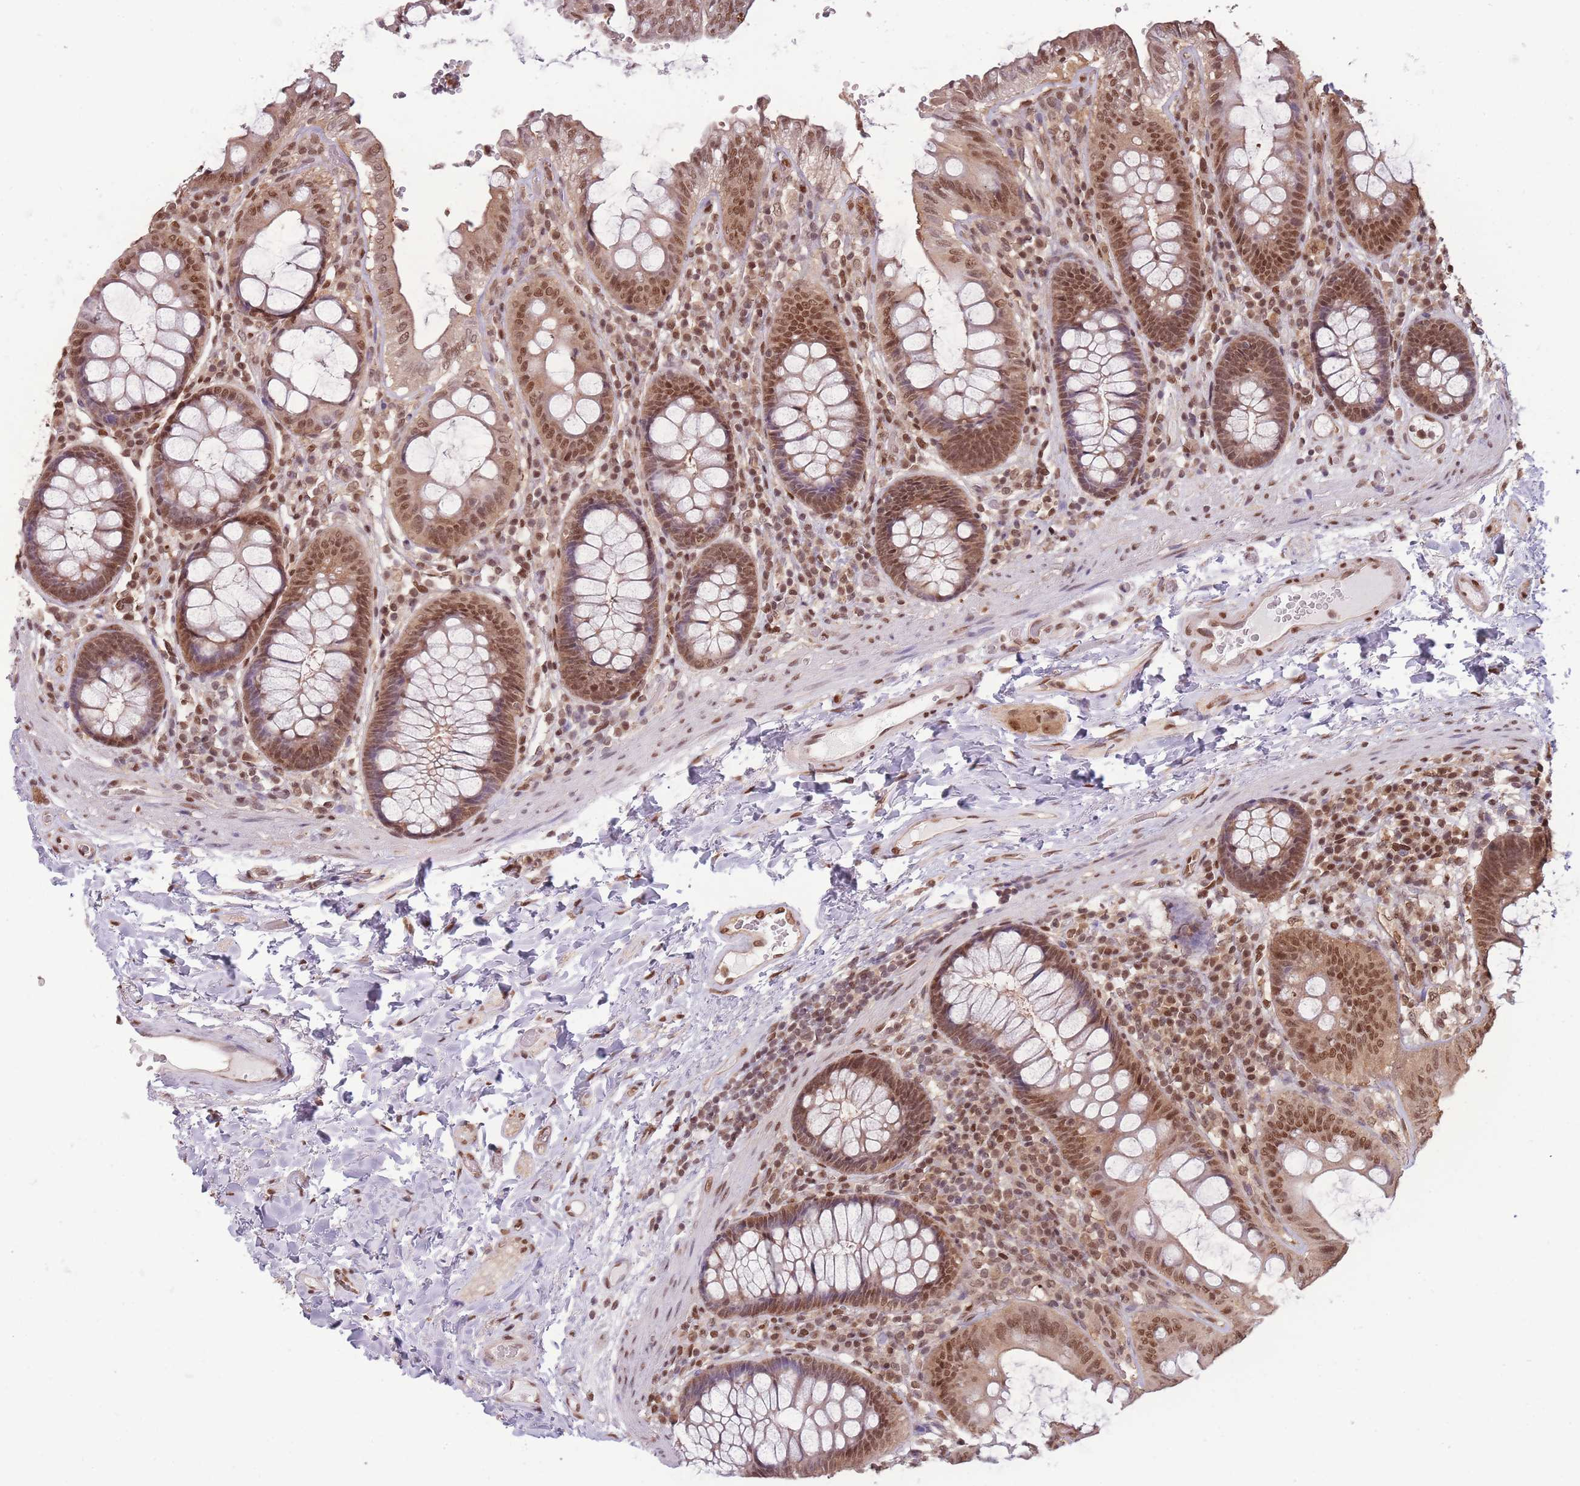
{"staining": {"intensity": "moderate", "quantity": ">75%", "location": "nuclear"}, "tissue": "colon", "cell_type": "Endothelial cells", "image_type": "normal", "snomed": [{"axis": "morphology", "description": "Normal tissue, NOS"}, {"axis": "topography", "description": "Colon"}], "caption": "Endothelial cells reveal moderate nuclear positivity in approximately >75% of cells in normal colon.", "gene": "RPS27A", "patient": {"sex": "male", "age": 84}}